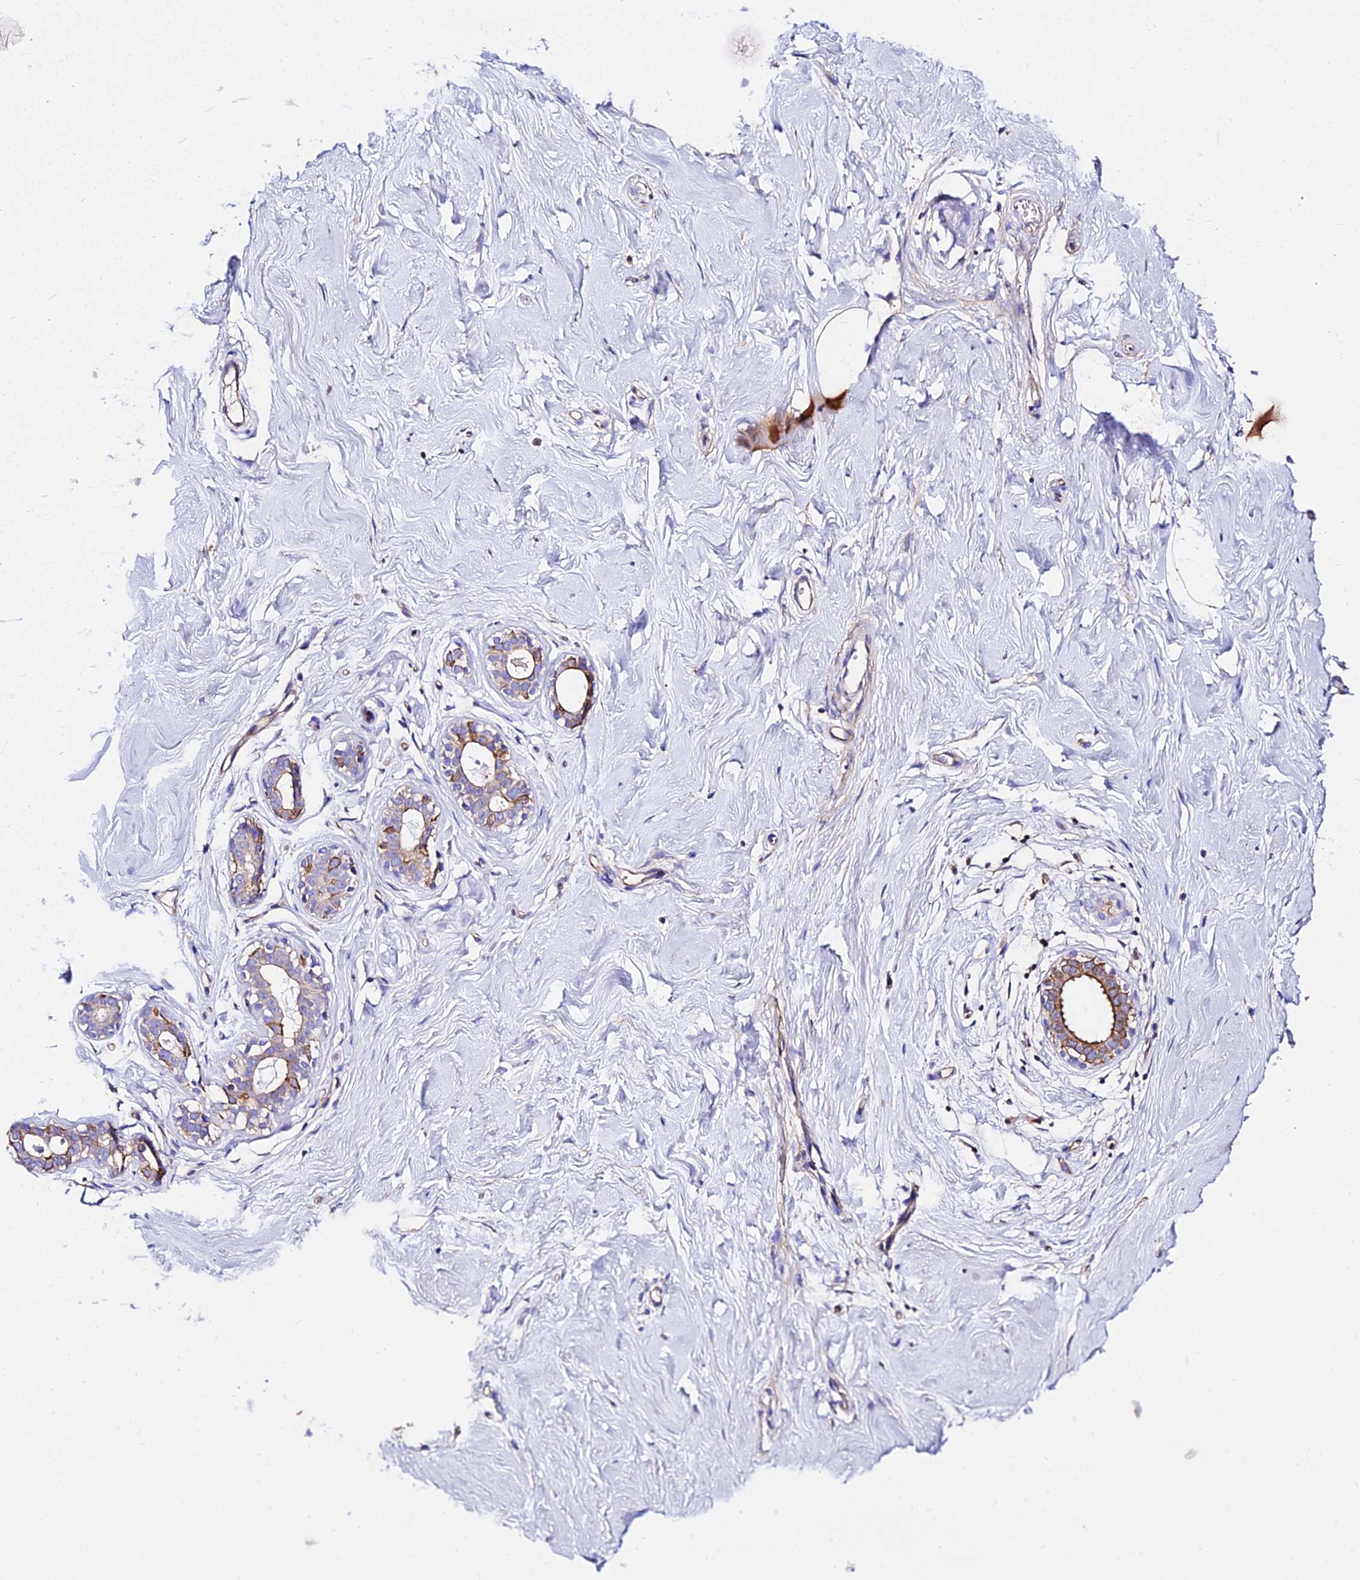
{"staining": {"intensity": "negative", "quantity": "none", "location": "none"}, "tissue": "breast", "cell_type": "Adipocytes", "image_type": "normal", "snomed": [{"axis": "morphology", "description": "Normal tissue, NOS"}, {"axis": "morphology", "description": "Adenoma, NOS"}, {"axis": "topography", "description": "Breast"}], "caption": "This is an IHC histopathology image of normal breast. There is no positivity in adipocytes.", "gene": "DAW1", "patient": {"sex": "female", "age": 23}}